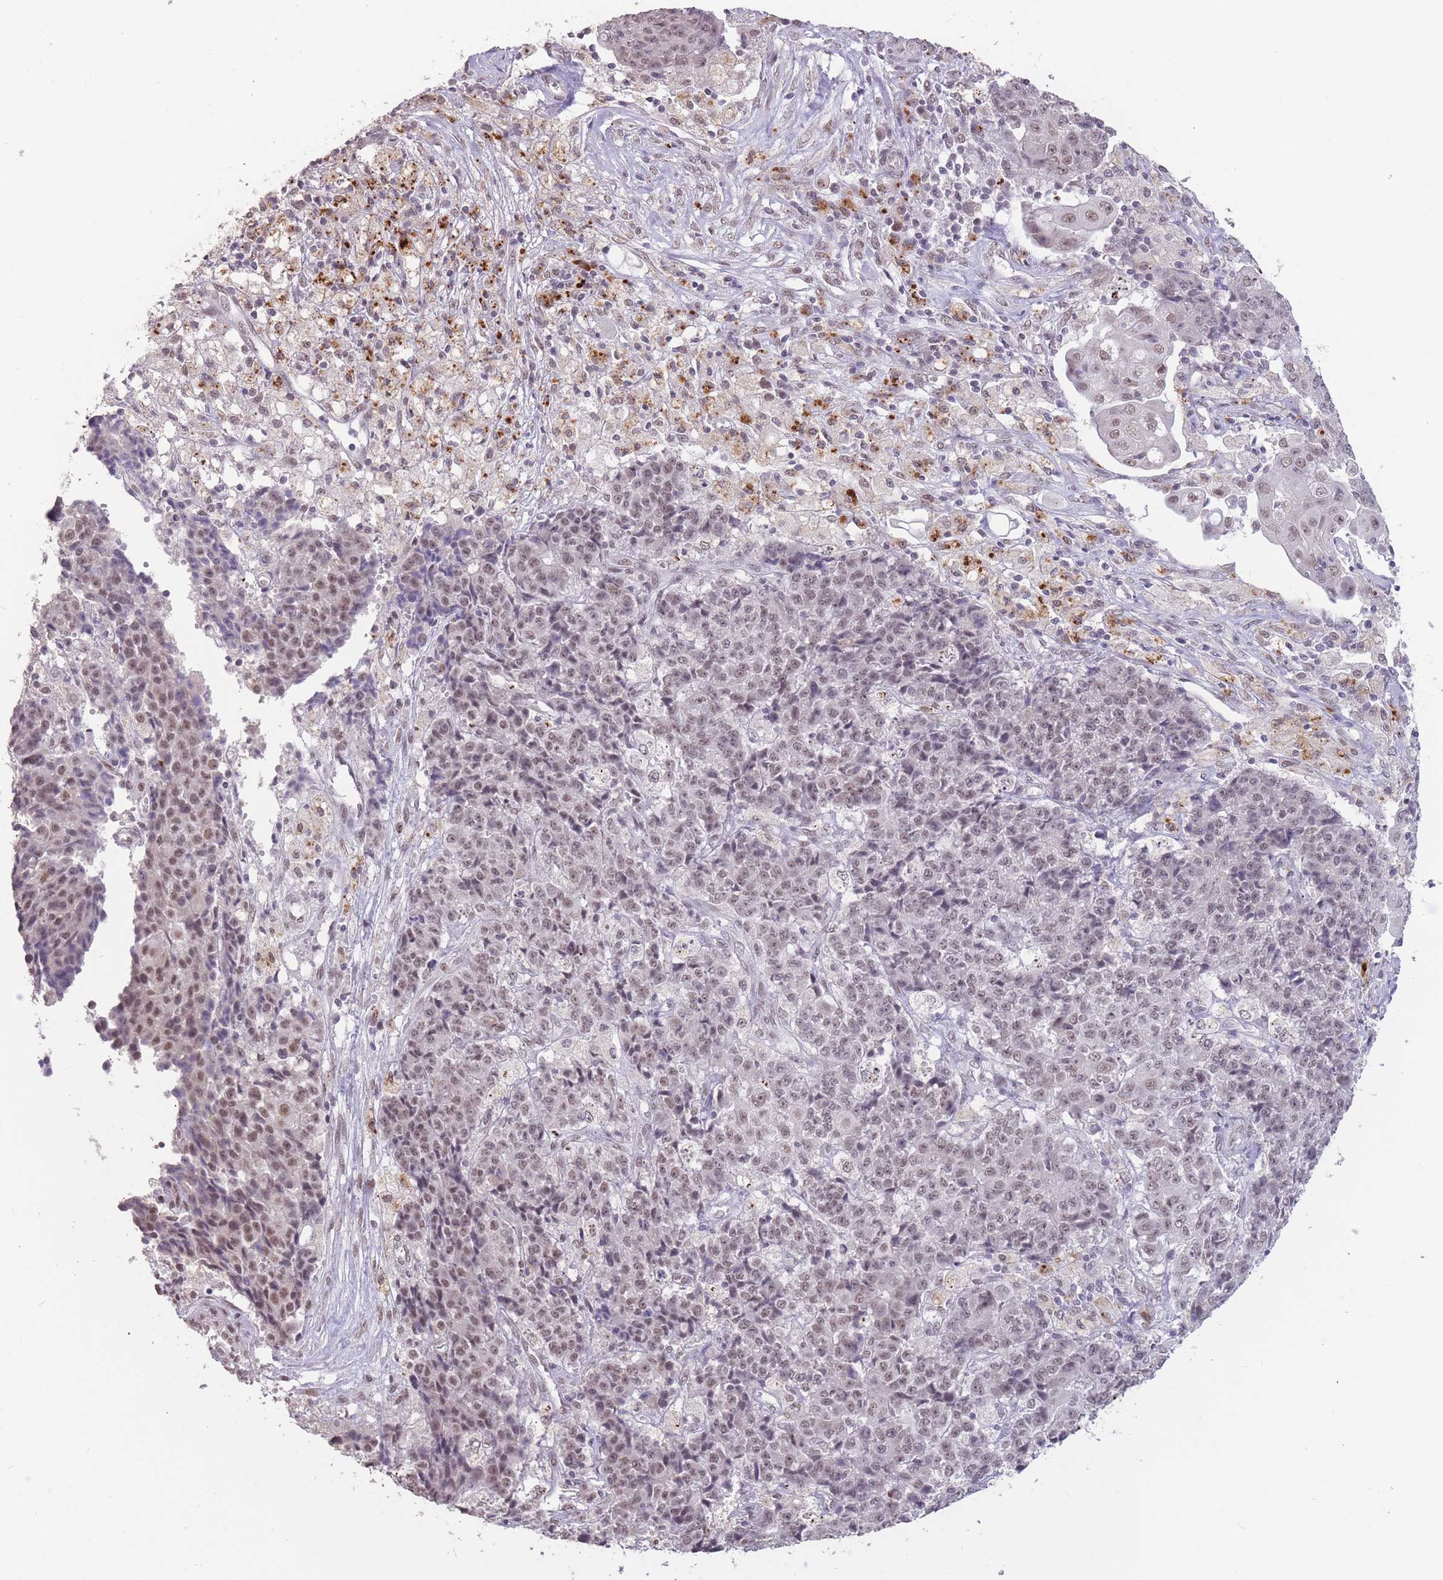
{"staining": {"intensity": "weak", "quantity": ">75%", "location": "nuclear"}, "tissue": "ovarian cancer", "cell_type": "Tumor cells", "image_type": "cancer", "snomed": [{"axis": "morphology", "description": "Carcinoma, endometroid"}, {"axis": "topography", "description": "Ovary"}], "caption": "Protein positivity by immunohistochemistry demonstrates weak nuclear positivity in about >75% of tumor cells in ovarian endometroid carcinoma.", "gene": "HNRNPUL1", "patient": {"sex": "female", "age": 42}}